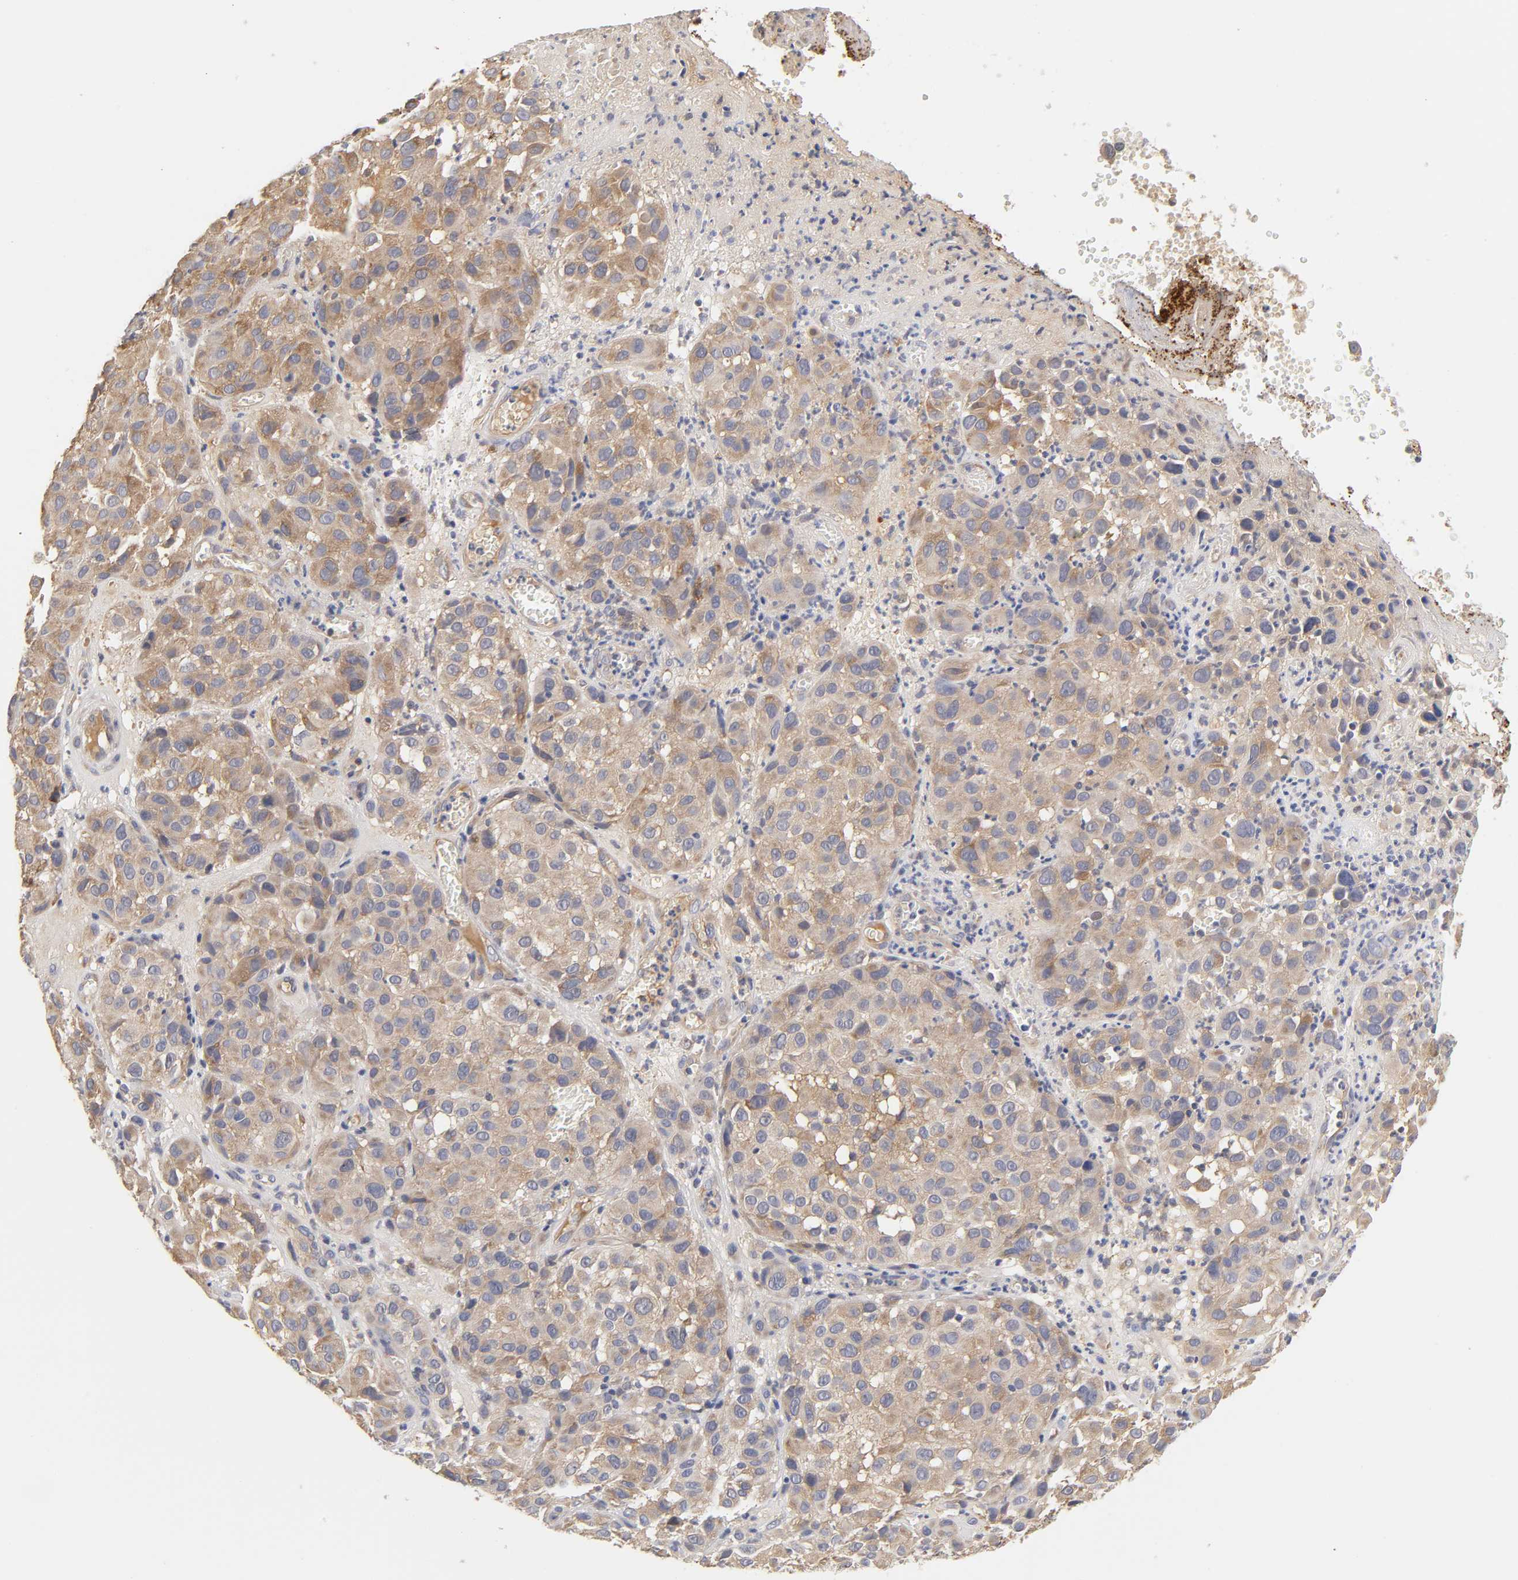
{"staining": {"intensity": "moderate", "quantity": ">75%", "location": "cytoplasmic/membranous"}, "tissue": "melanoma", "cell_type": "Tumor cells", "image_type": "cancer", "snomed": [{"axis": "morphology", "description": "Malignant melanoma, NOS"}, {"axis": "topography", "description": "Skin"}], "caption": "High-magnification brightfield microscopy of melanoma stained with DAB (brown) and counterstained with hematoxylin (blue). tumor cells exhibit moderate cytoplasmic/membranous positivity is present in approximately>75% of cells. Using DAB (brown) and hematoxylin (blue) stains, captured at high magnification using brightfield microscopy.", "gene": "RPS29", "patient": {"sex": "female", "age": 21}}